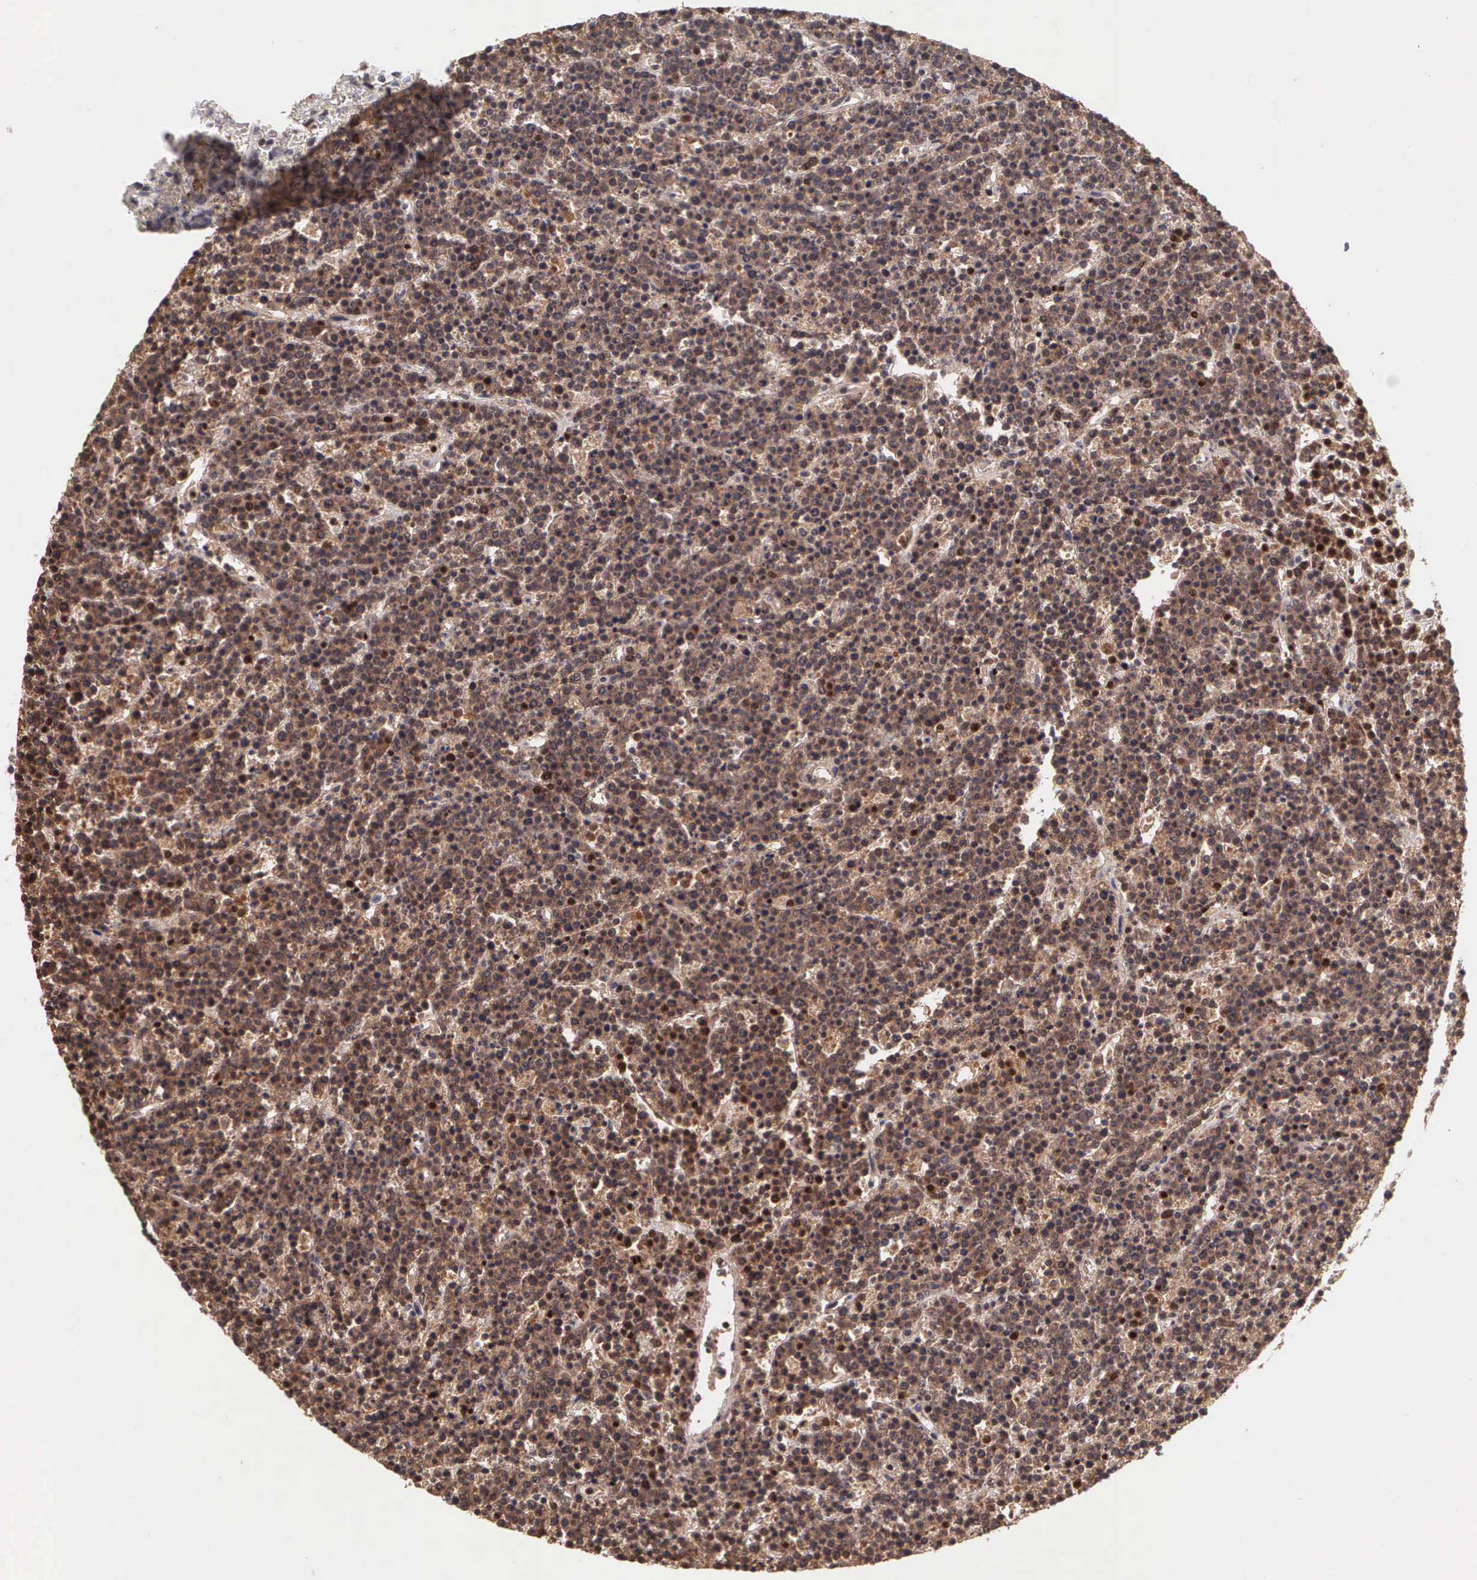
{"staining": {"intensity": "strong", "quantity": ">75%", "location": "nuclear"}, "tissue": "lymphoma", "cell_type": "Tumor cells", "image_type": "cancer", "snomed": [{"axis": "morphology", "description": "Malignant lymphoma, non-Hodgkin's type, High grade"}, {"axis": "topography", "description": "Ovary"}], "caption": "Immunohistochemistry photomicrograph of neoplastic tissue: lymphoma stained using immunohistochemistry exhibits high levels of strong protein expression localized specifically in the nuclear of tumor cells, appearing as a nuclear brown color.", "gene": "UBR7", "patient": {"sex": "female", "age": 56}}